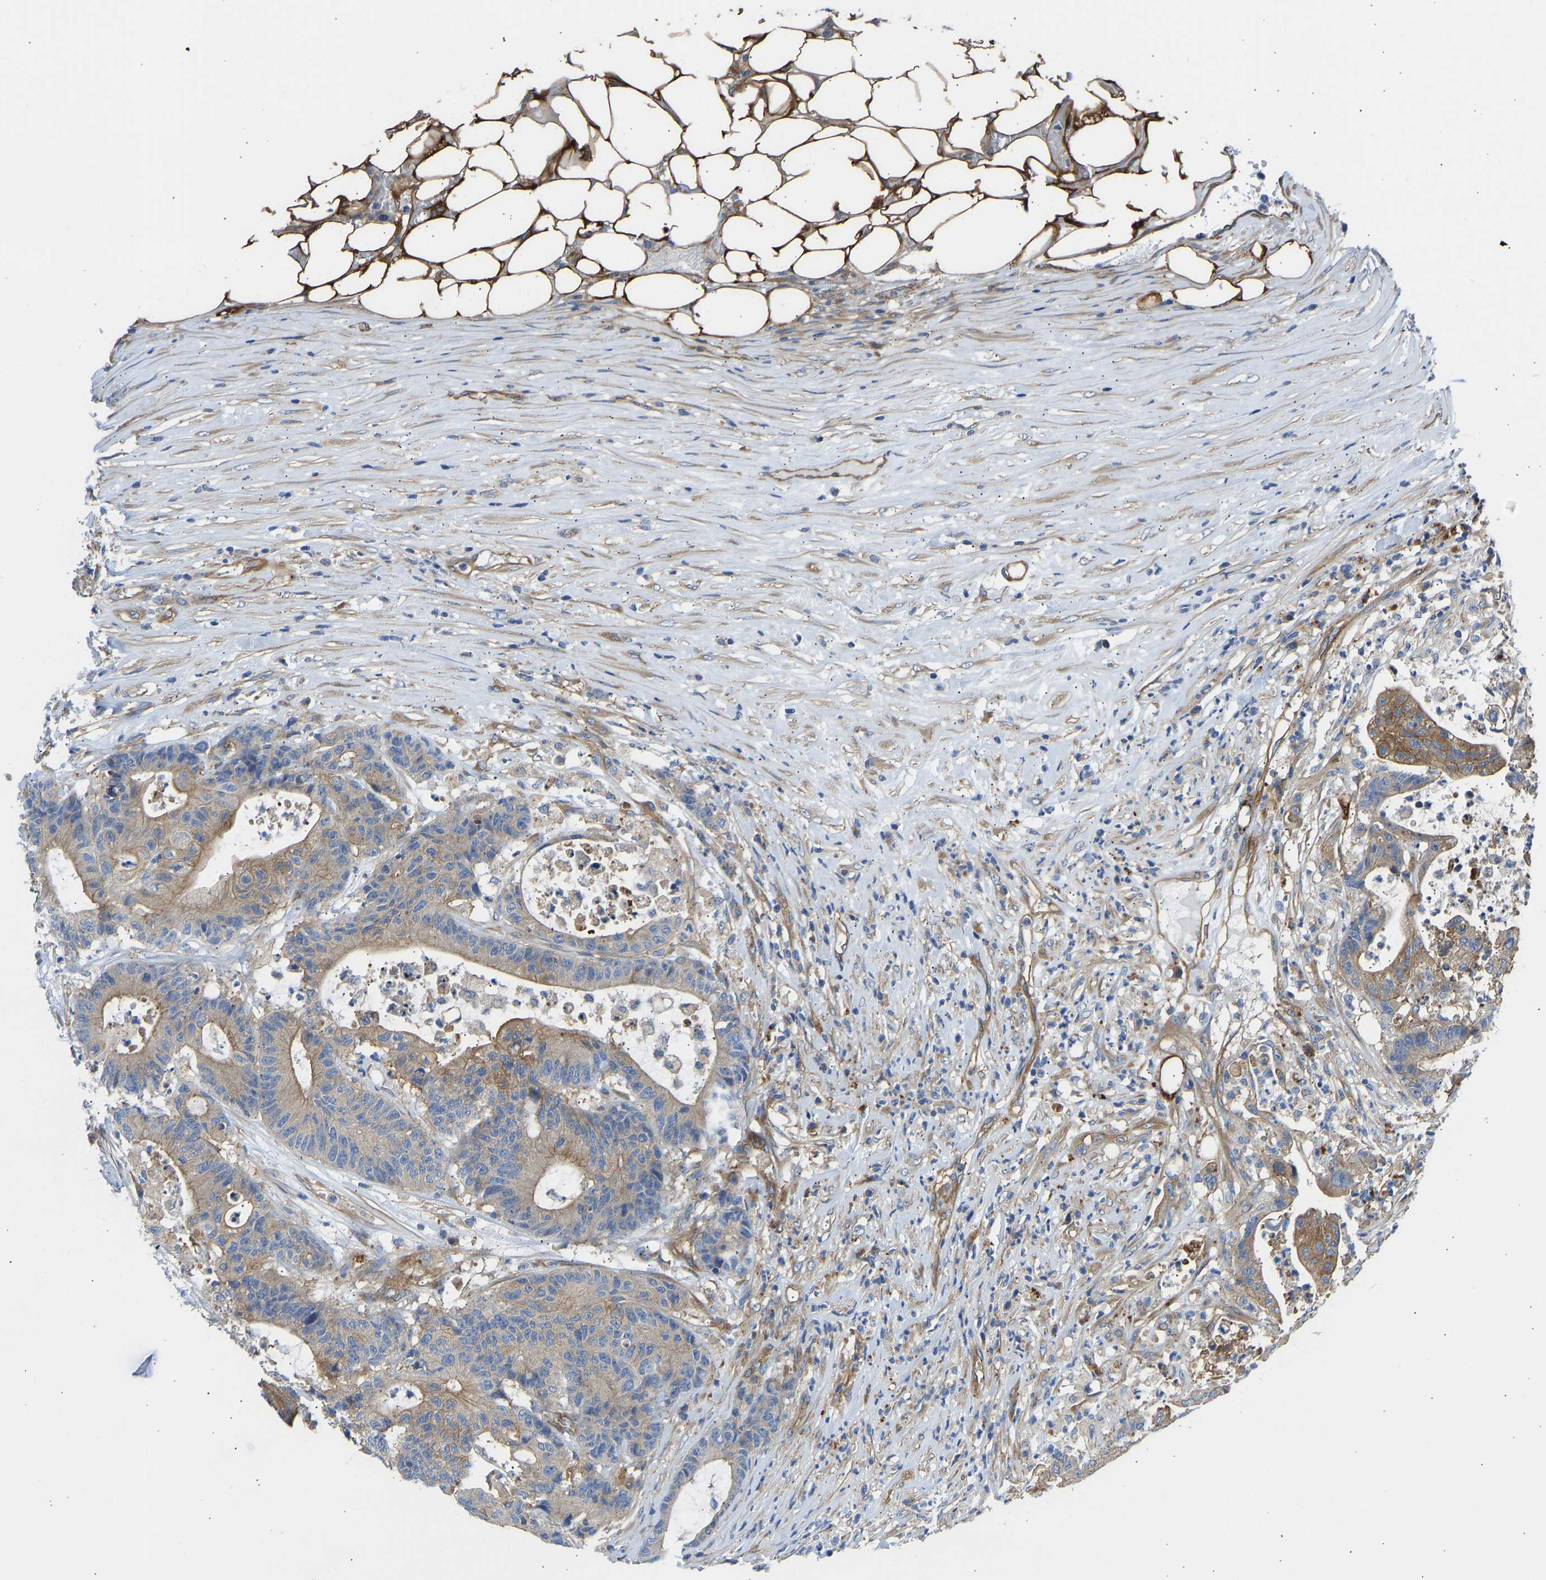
{"staining": {"intensity": "moderate", "quantity": ">75%", "location": "cytoplasmic/membranous"}, "tissue": "colorectal cancer", "cell_type": "Tumor cells", "image_type": "cancer", "snomed": [{"axis": "morphology", "description": "Adenocarcinoma, NOS"}, {"axis": "topography", "description": "Colon"}], "caption": "Immunohistochemistry micrograph of neoplastic tissue: colorectal cancer stained using IHC demonstrates medium levels of moderate protein expression localized specifically in the cytoplasmic/membranous of tumor cells, appearing as a cytoplasmic/membranous brown color.", "gene": "MYO1C", "patient": {"sex": "female", "age": 84}}